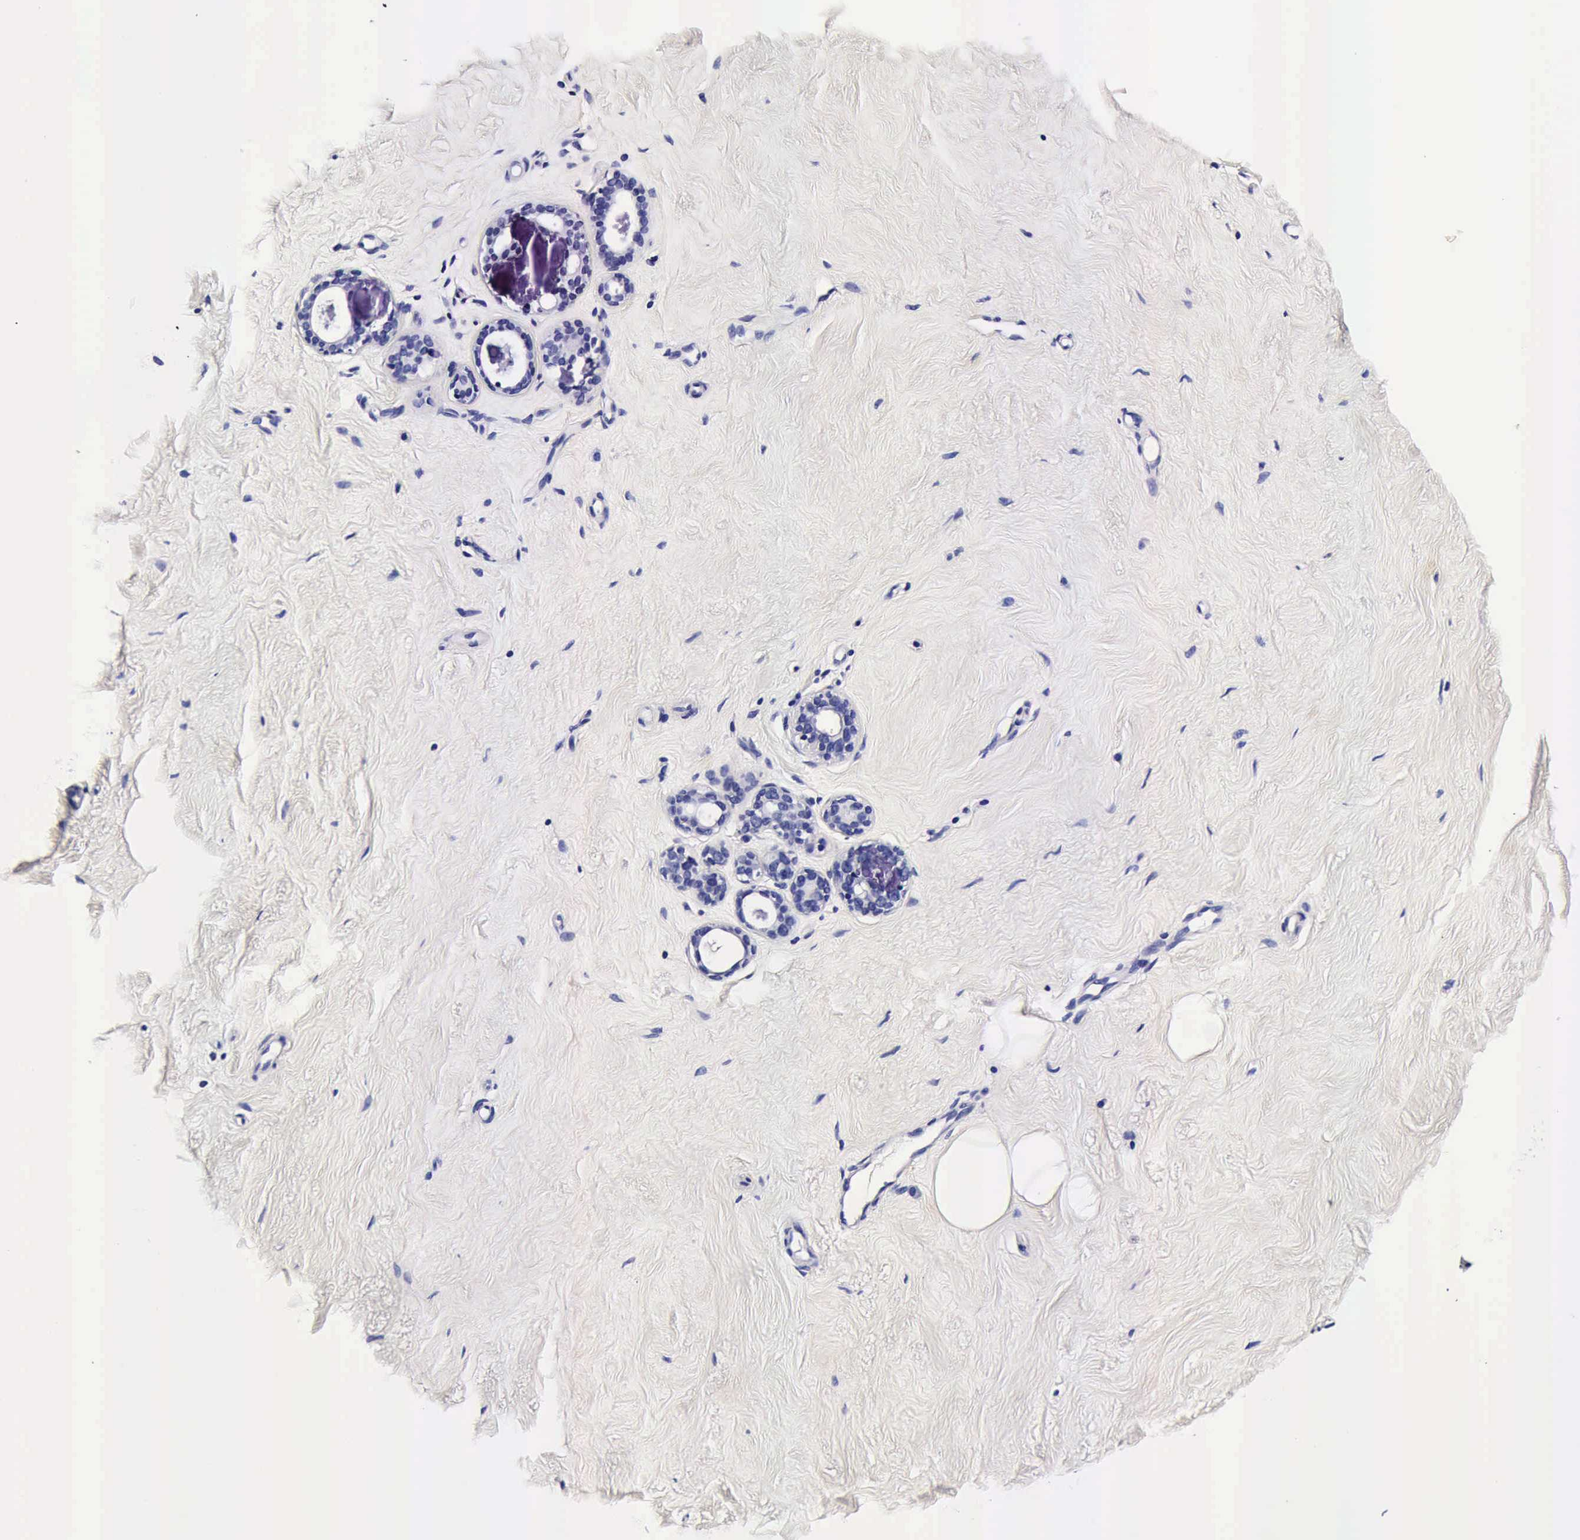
{"staining": {"intensity": "negative", "quantity": "none", "location": "none"}, "tissue": "breast", "cell_type": "Adipocytes", "image_type": "normal", "snomed": [{"axis": "morphology", "description": "Normal tissue, NOS"}, {"axis": "topography", "description": "Breast"}], "caption": "Photomicrograph shows no significant protein positivity in adipocytes of normal breast.", "gene": "IAPP", "patient": {"sex": "female", "age": 54}}